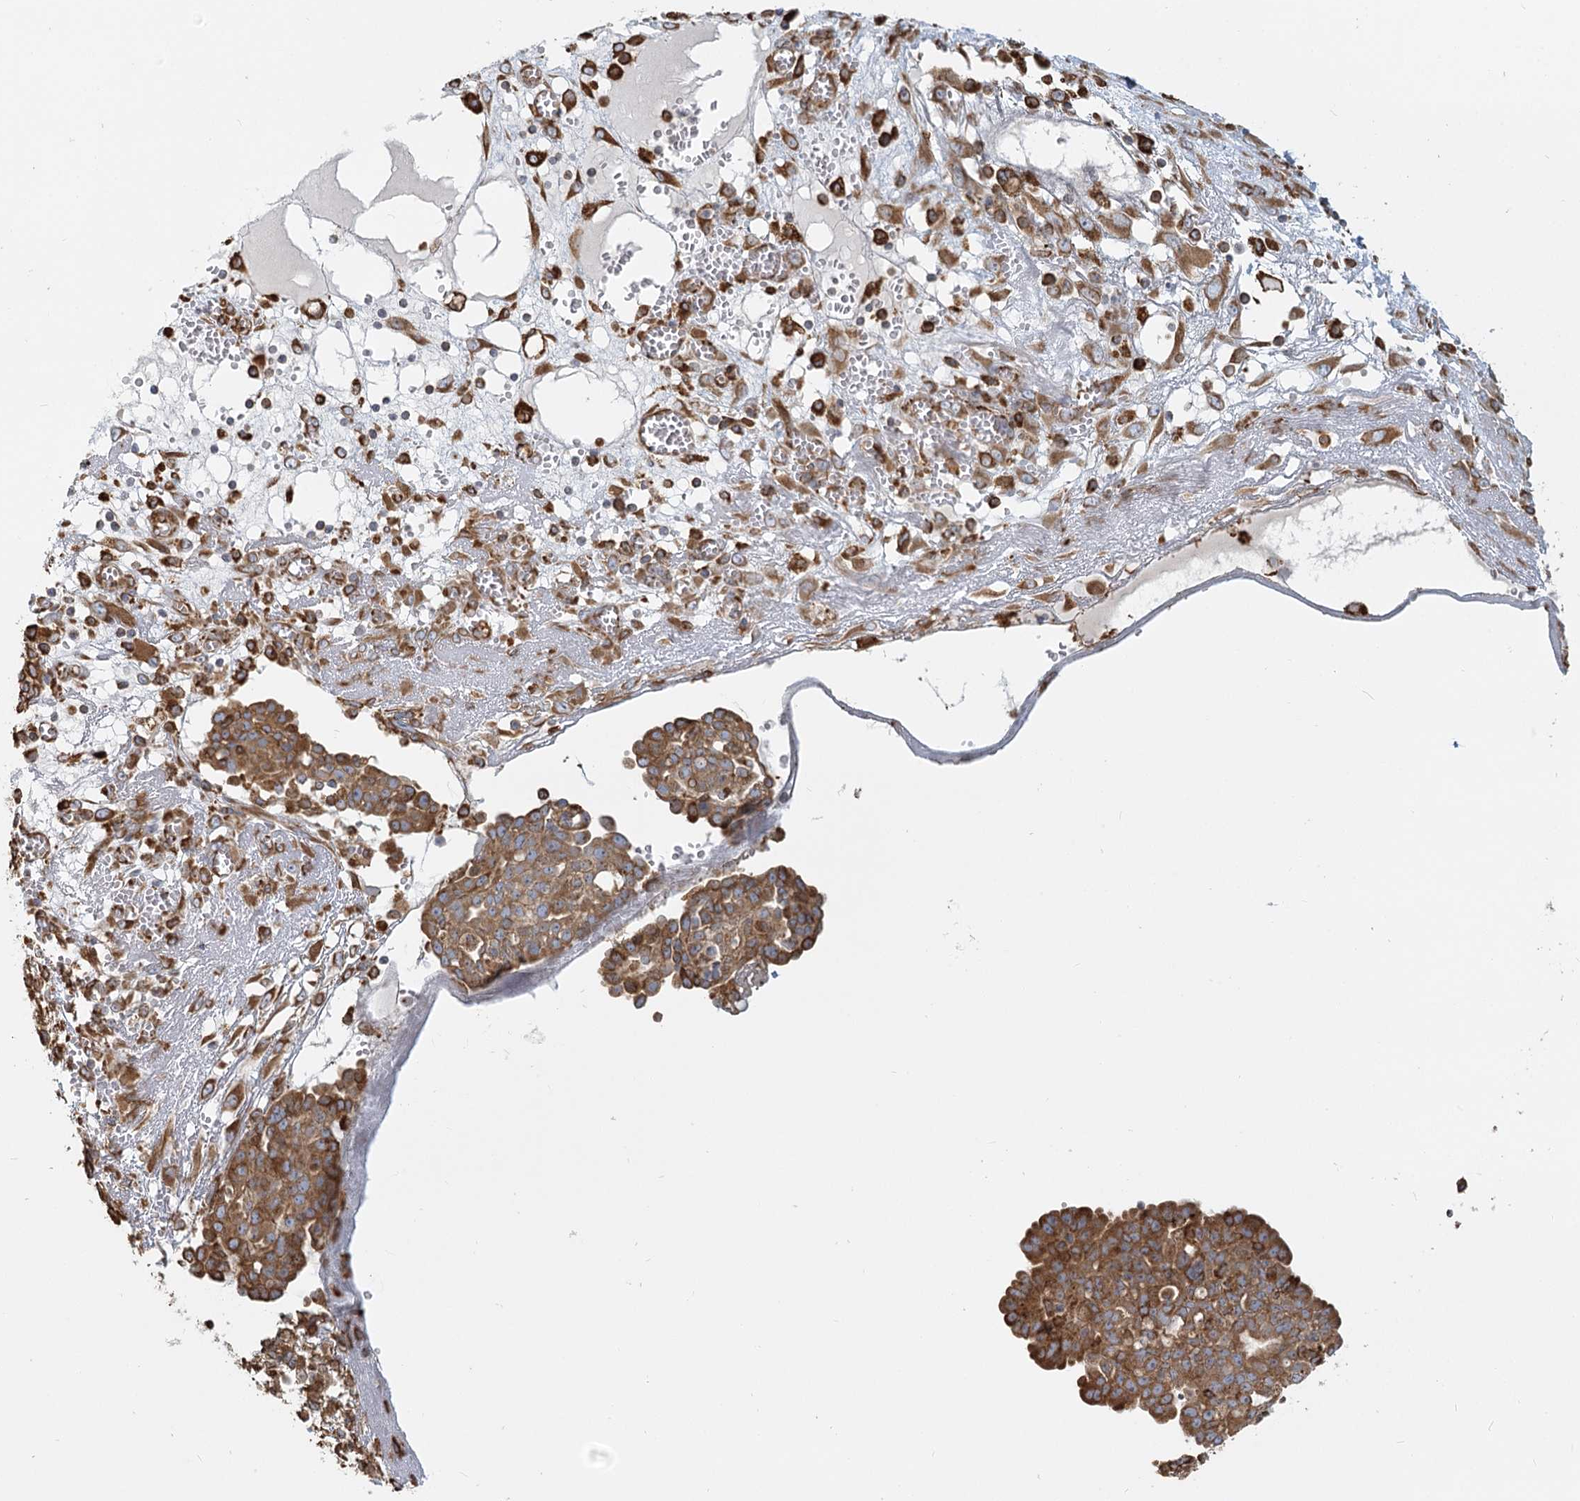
{"staining": {"intensity": "moderate", "quantity": ">75%", "location": "cytoplasmic/membranous"}, "tissue": "ovarian cancer", "cell_type": "Tumor cells", "image_type": "cancer", "snomed": [{"axis": "morphology", "description": "Cystadenocarcinoma, serous, NOS"}, {"axis": "topography", "description": "Soft tissue"}, {"axis": "topography", "description": "Ovary"}], "caption": "The image displays a brown stain indicating the presence of a protein in the cytoplasmic/membranous of tumor cells in ovarian cancer (serous cystadenocarcinoma).", "gene": "TAS1R1", "patient": {"sex": "female", "age": 57}}